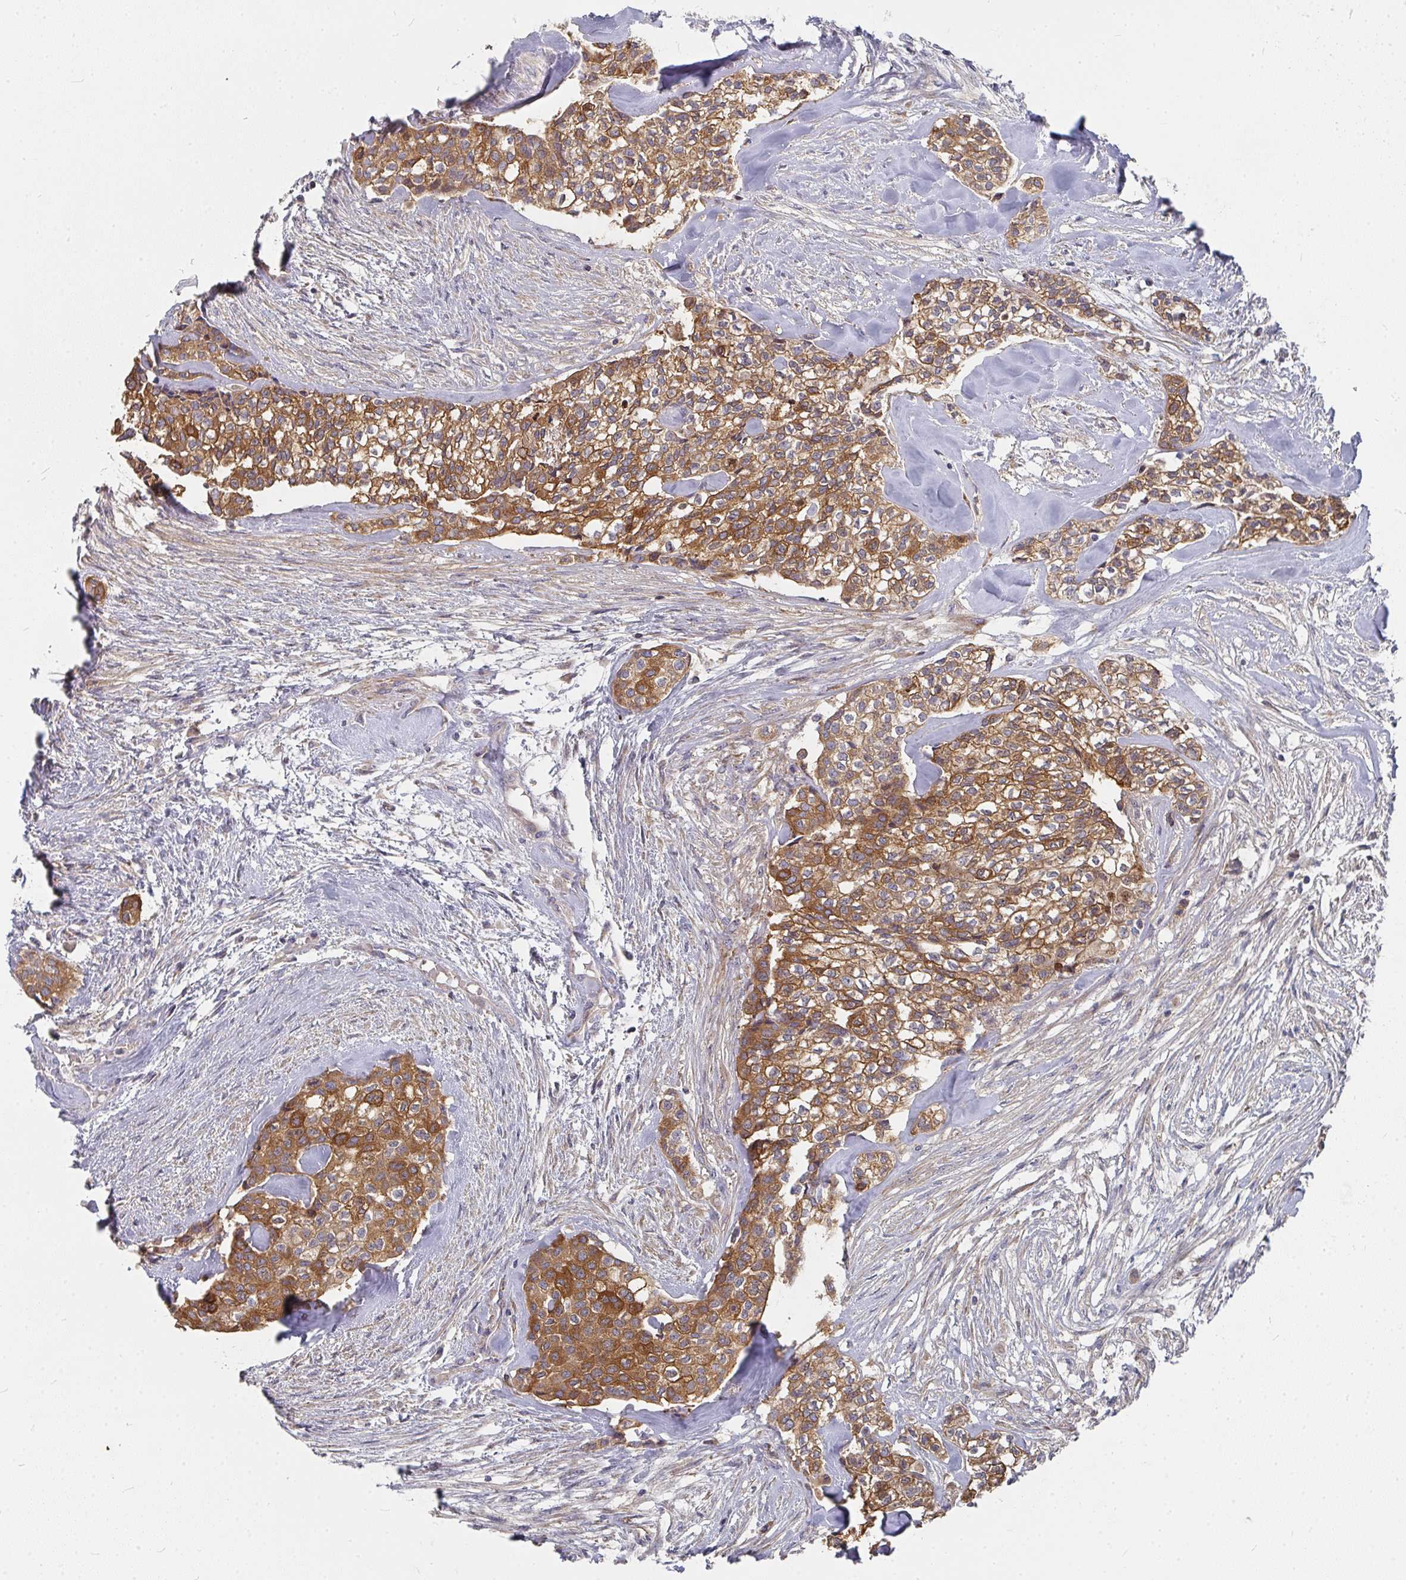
{"staining": {"intensity": "strong", "quantity": ">75%", "location": "cytoplasmic/membranous"}, "tissue": "head and neck cancer", "cell_type": "Tumor cells", "image_type": "cancer", "snomed": [{"axis": "morphology", "description": "Adenocarcinoma, NOS"}, {"axis": "topography", "description": "Head-Neck"}], "caption": "Immunohistochemistry micrograph of neoplastic tissue: head and neck cancer (adenocarcinoma) stained using immunohistochemistry shows high levels of strong protein expression localized specifically in the cytoplasmic/membranous of tumor cells, appearing as a cytoplasmic/membranous brown color.", "gene": "RHEBL1", "patient": {"sex": "male", "age": 81}}